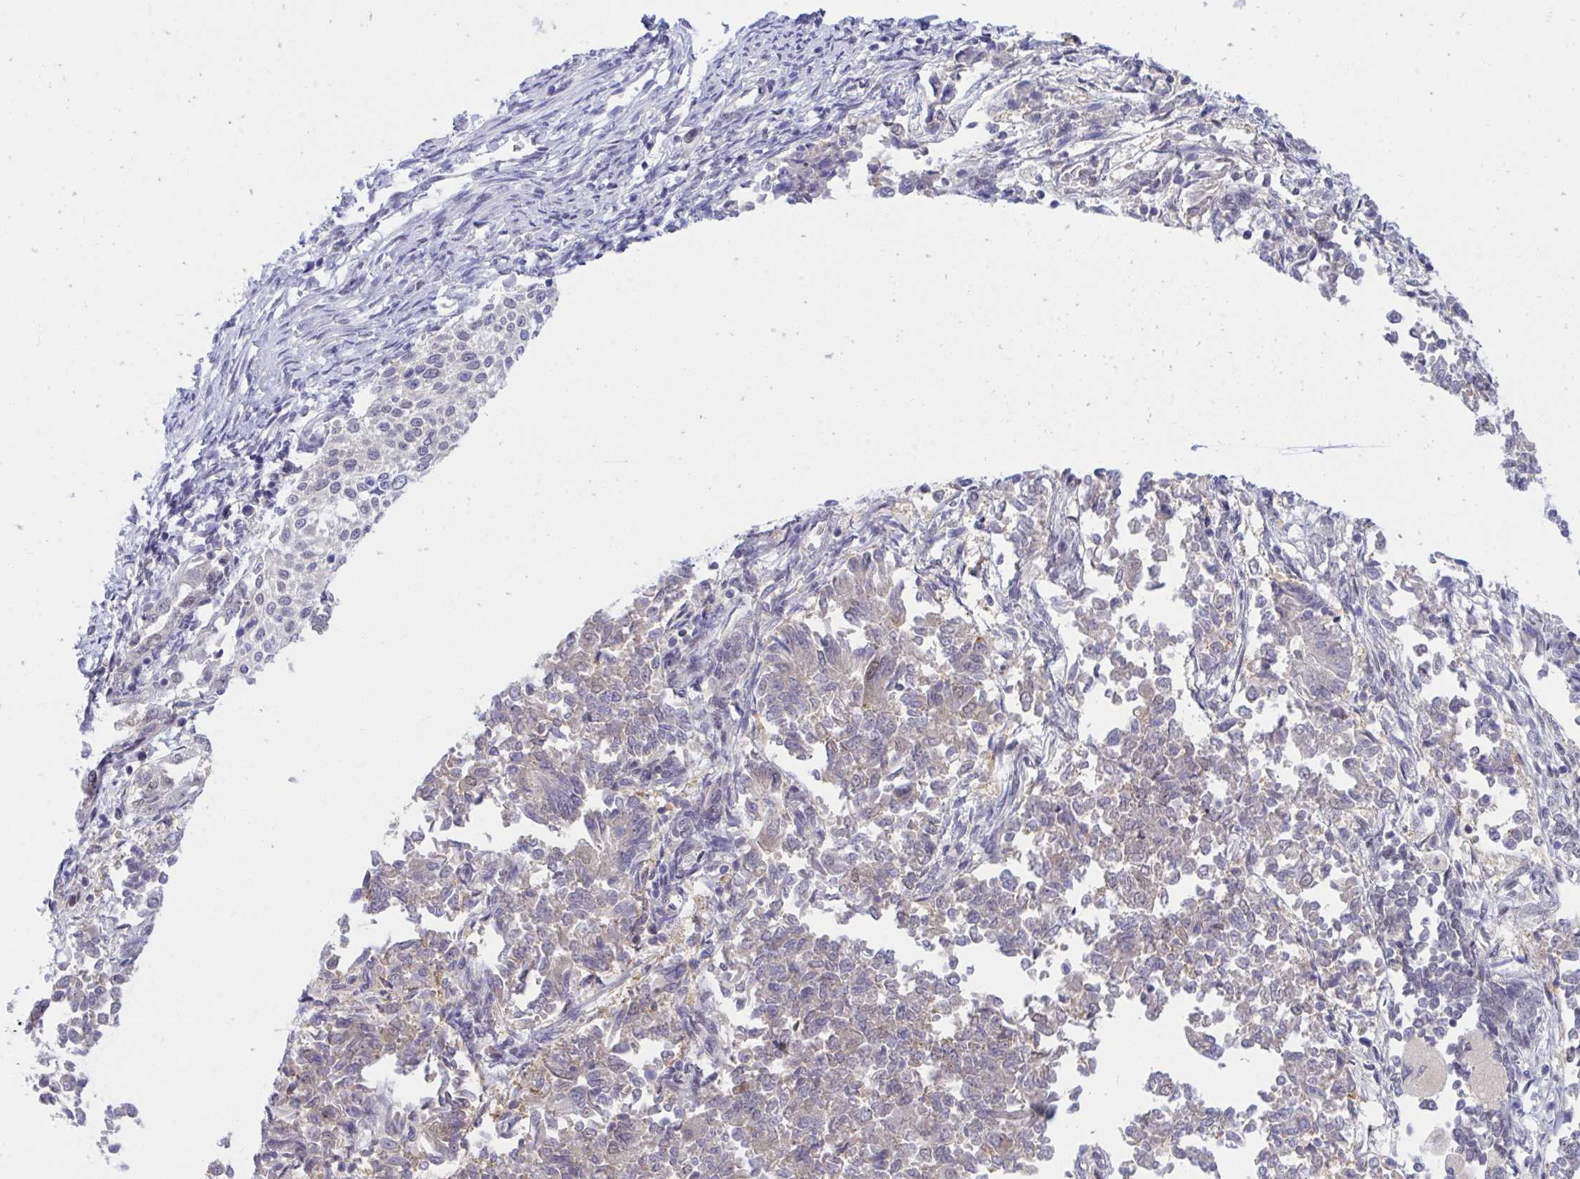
{"staining": {"intensity": "weak", "quantity": "<25%", "location": "cytoplasmic/membranous"}, "tissue": "endometrial cancer", "cell_type": "Tumor cells", "image_type": "cancer", "snomed": [{"axis": "morphology", "description": "Adenocarcinoma, NOS"}, {"axis": "topography", "description": "Endometrium"}], "caption": "Immunohistochemical staining of human endometrial cancer (adenocarcinoma) shows no significant positivity in tumor cells.", "gene": "THOP1", "patient": {"sex": "female", "age": 65}}